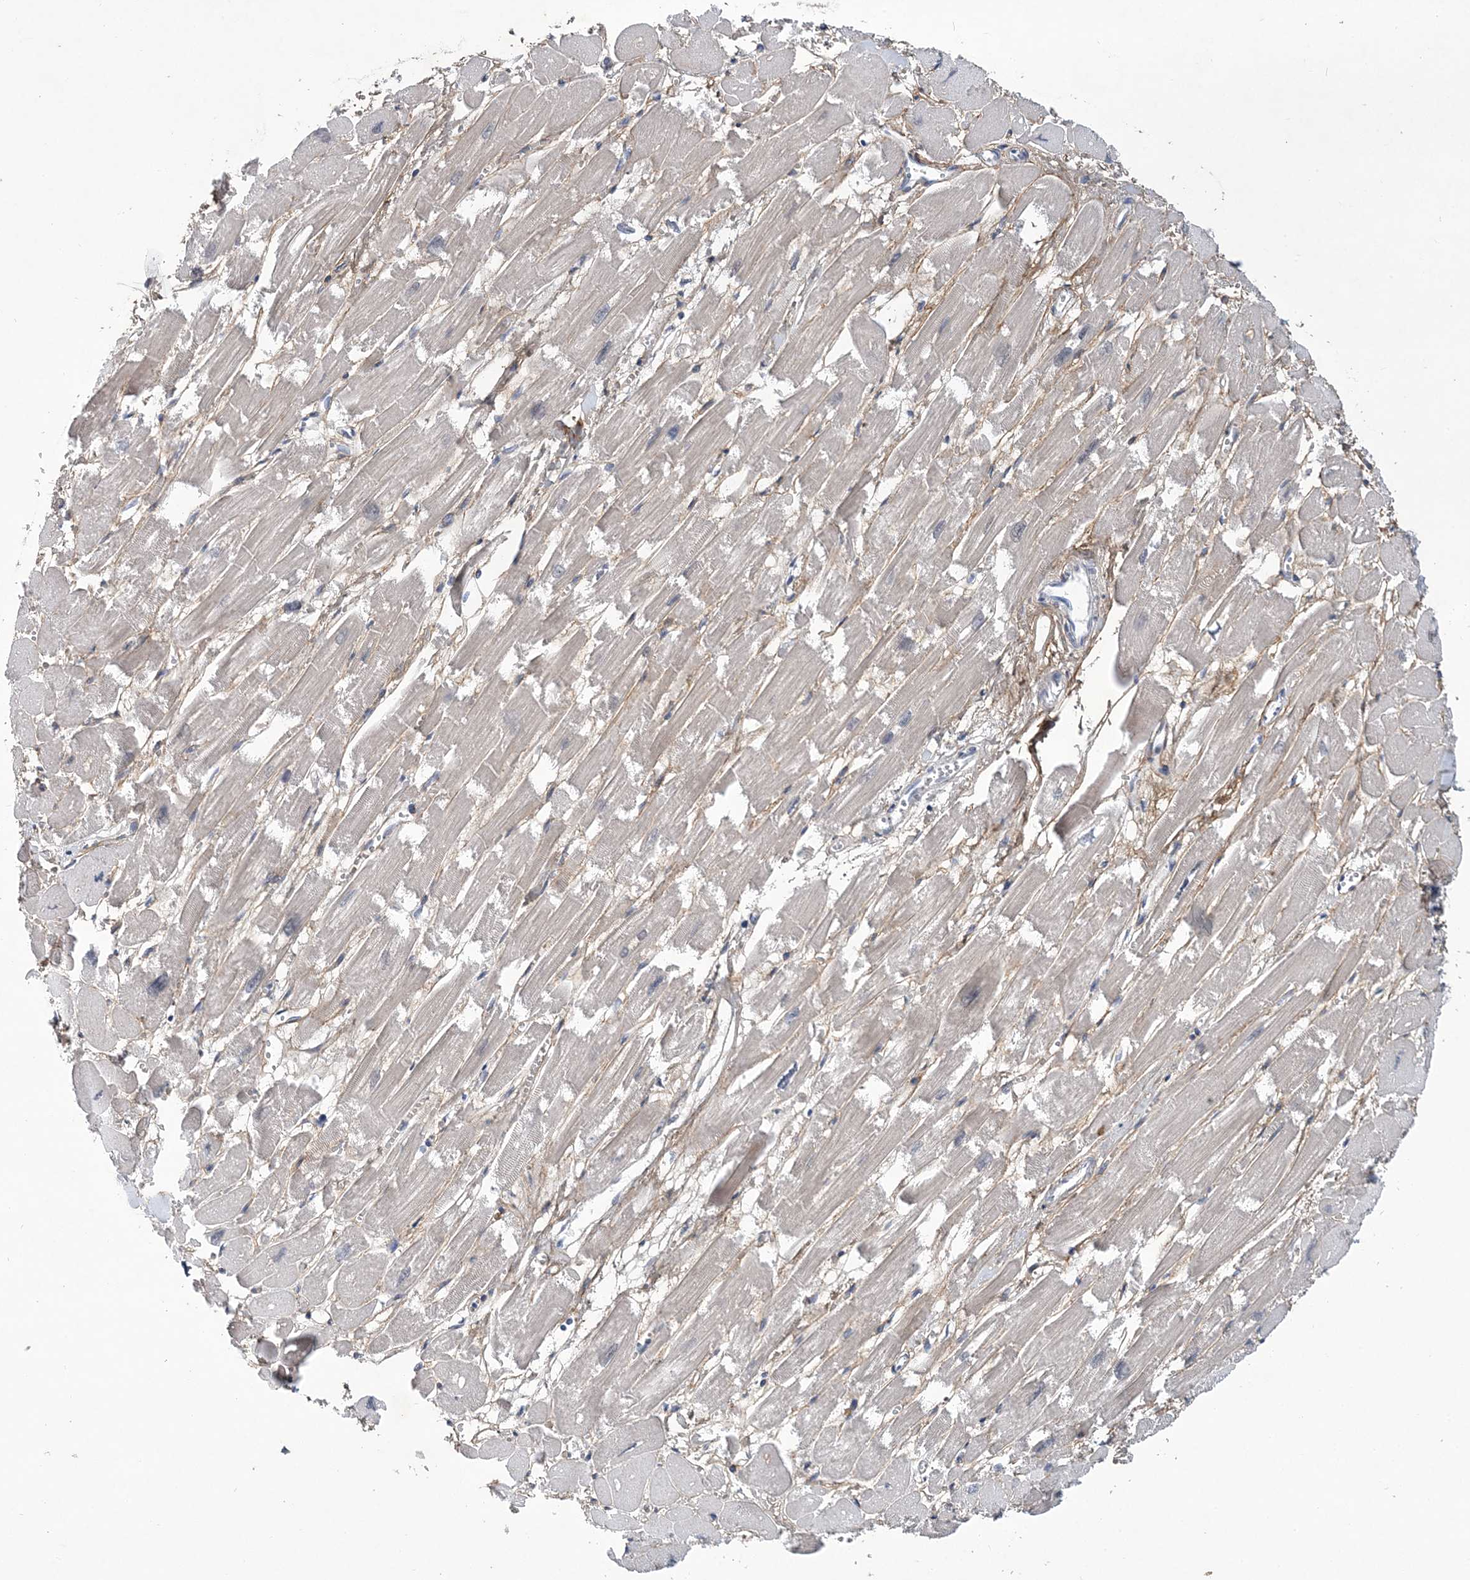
{"staining": {"intensity": "moderate", "quantity": "<25%", "location": "cytoplasmic/membranous,nuclear"}, "tissue": "heart muscle", "cell_type": "Cardiomyocytes", "image_type": "normal", "snomed": [{"axis": "morphology", "description": "Normal tissue, NOS"}, {"axis": "topography", "description": "Heart"}], "caption": "An image showing moderate cytoplasmic/membranous,nuclear expression in about <25% of cardiomyocytes in benign heart muscle, as visualized by brown immunohistochemical staining.", "gene": "FAM217A", "patient": {"sex": "male", "age": 54}}